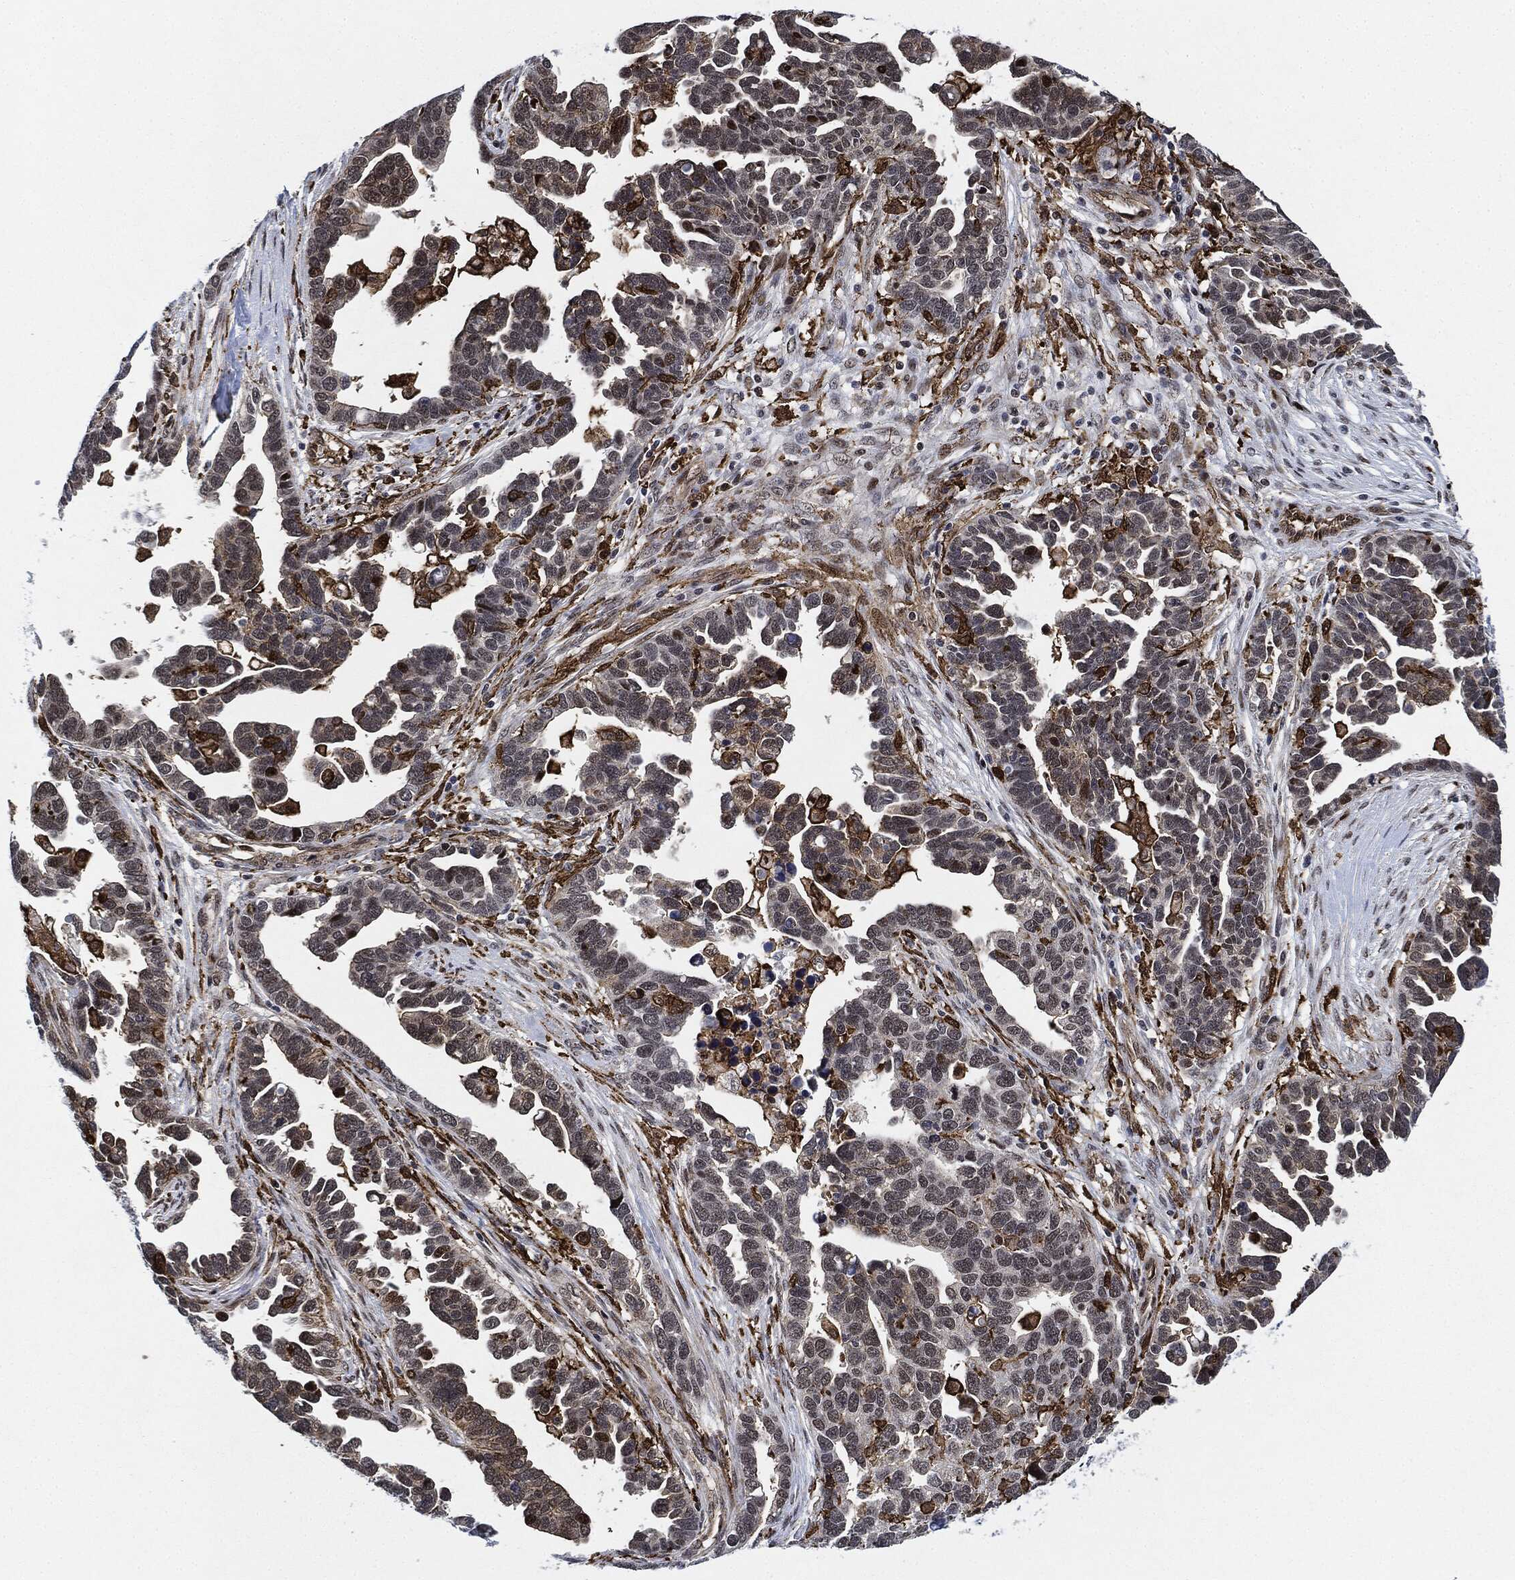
{"staining": {"intensity": "negative", "quantity": "none", "location": "none"}, "tissue": "ovarian cancer", "cell_type": "Tumor cells", "image_type": "cancer", "snomed": [{"axis": "morphology", "description": "Cystadenocarcinoma, serous, NOS"}, {"axis": "topography", "description": "Ovary"}], "caption": "Immunohistochemistry (IHC) of ovarian cancer (serous cystadenocarcinoma) shows no staining in tumor cells. The staining was performed using DAB (3,3'-diaminobenzidine) to visualize the protein expression in brown, while the nuclei were stained in blue with hematoxylin (Magnification: 20x).", "gene": "NANOS3", "patient": {"sex": "female", "age": 54}}